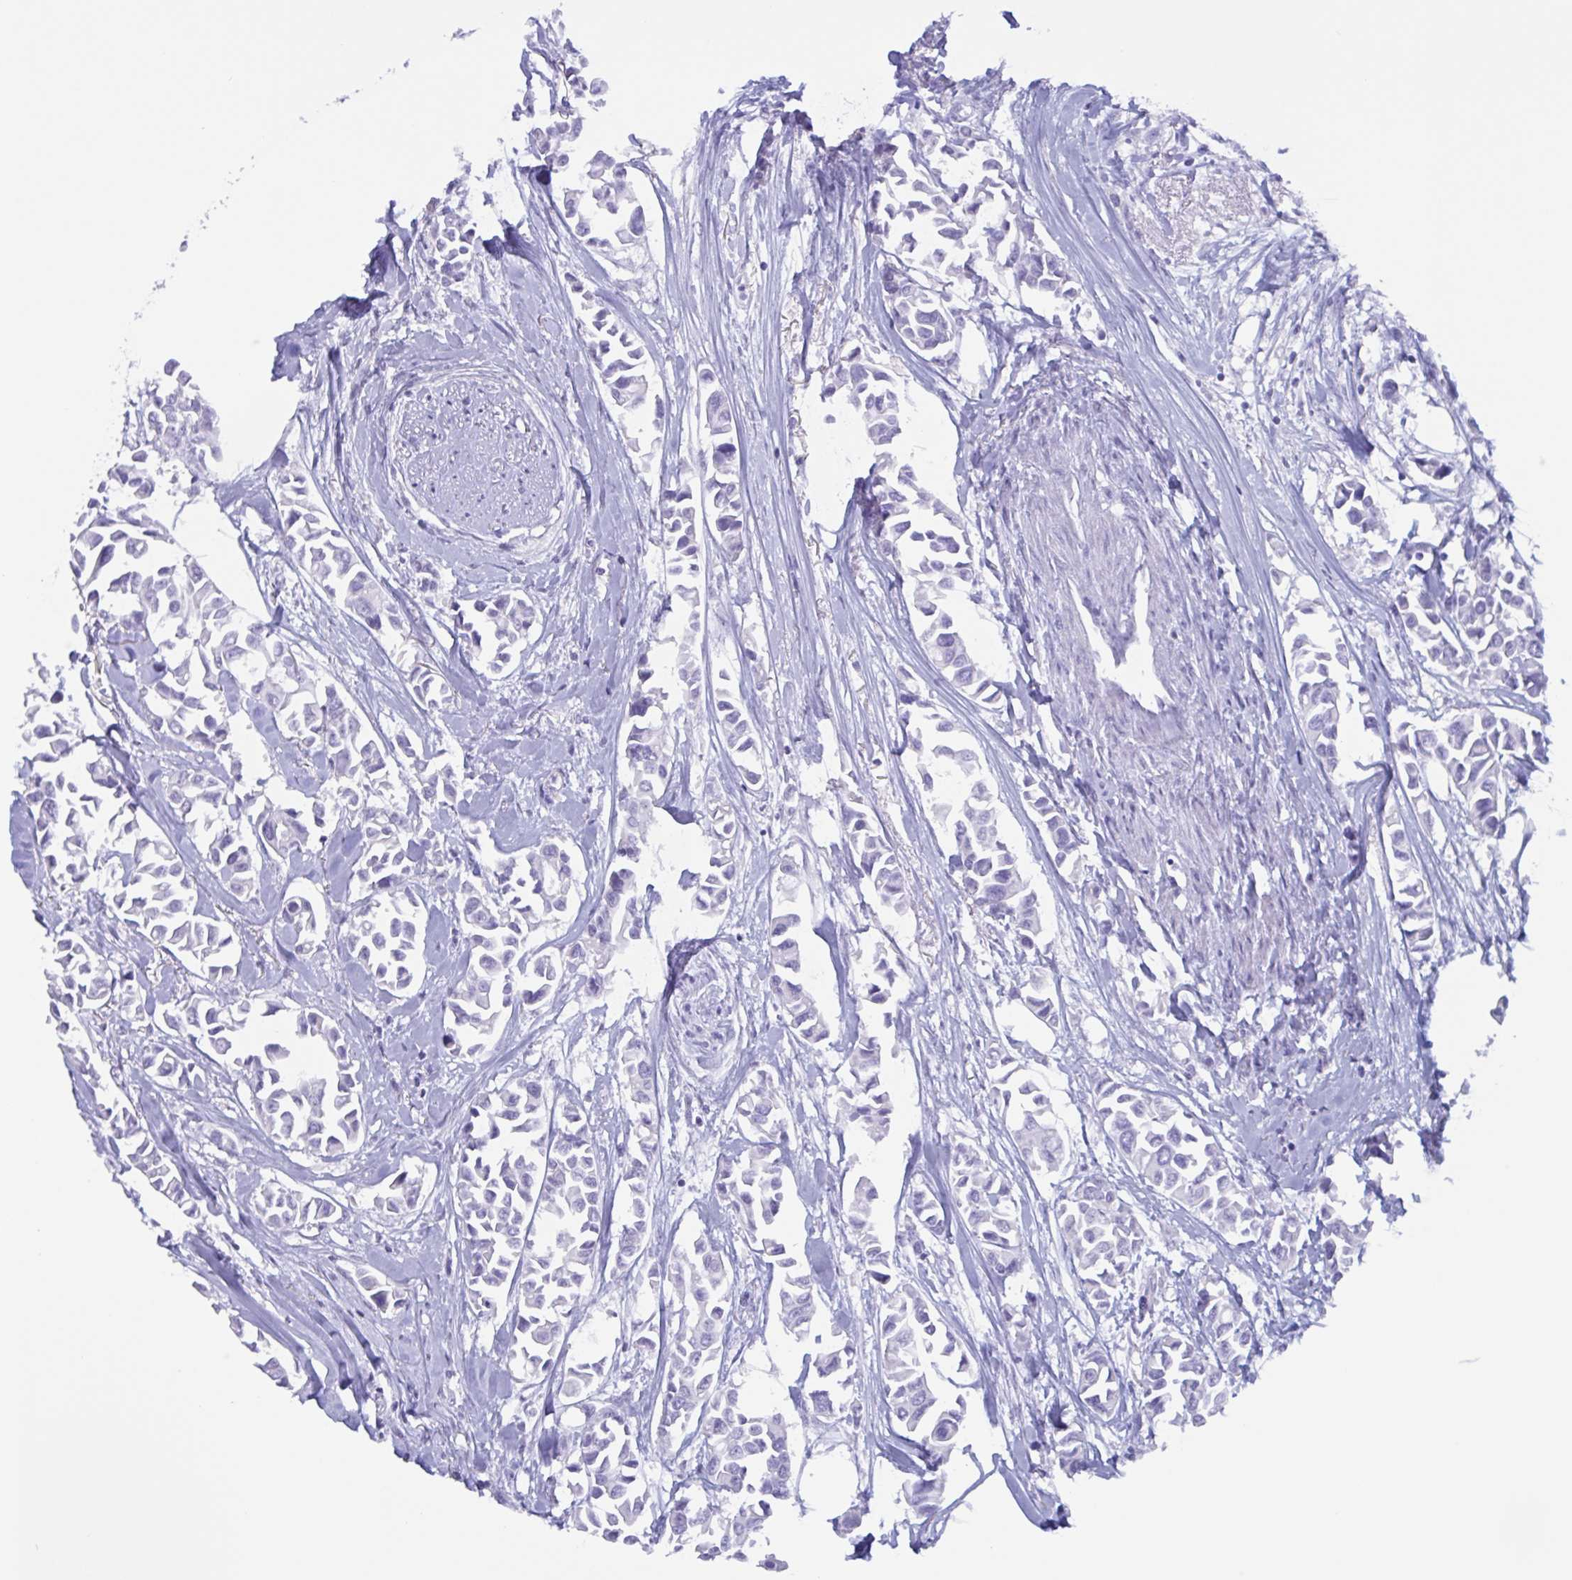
{"staining": {"intensity": "negative", "quantity": "none", "location": "none"}, "tissue": "breast cancer", "cell_type": "Tumor cells", "image_type": "cancer", "snomed": [{"axis": "morphology", "description": "Duct carcinoma"}, {"axis": "topography", "description": "Breast"}], "caption": "Human breast cancer stained for a protein using immunohistochemistry (IHC) displays no expression in tumor cells.", "gene": "ZNF850", "patient": {"sex": "female", "age": 54}}